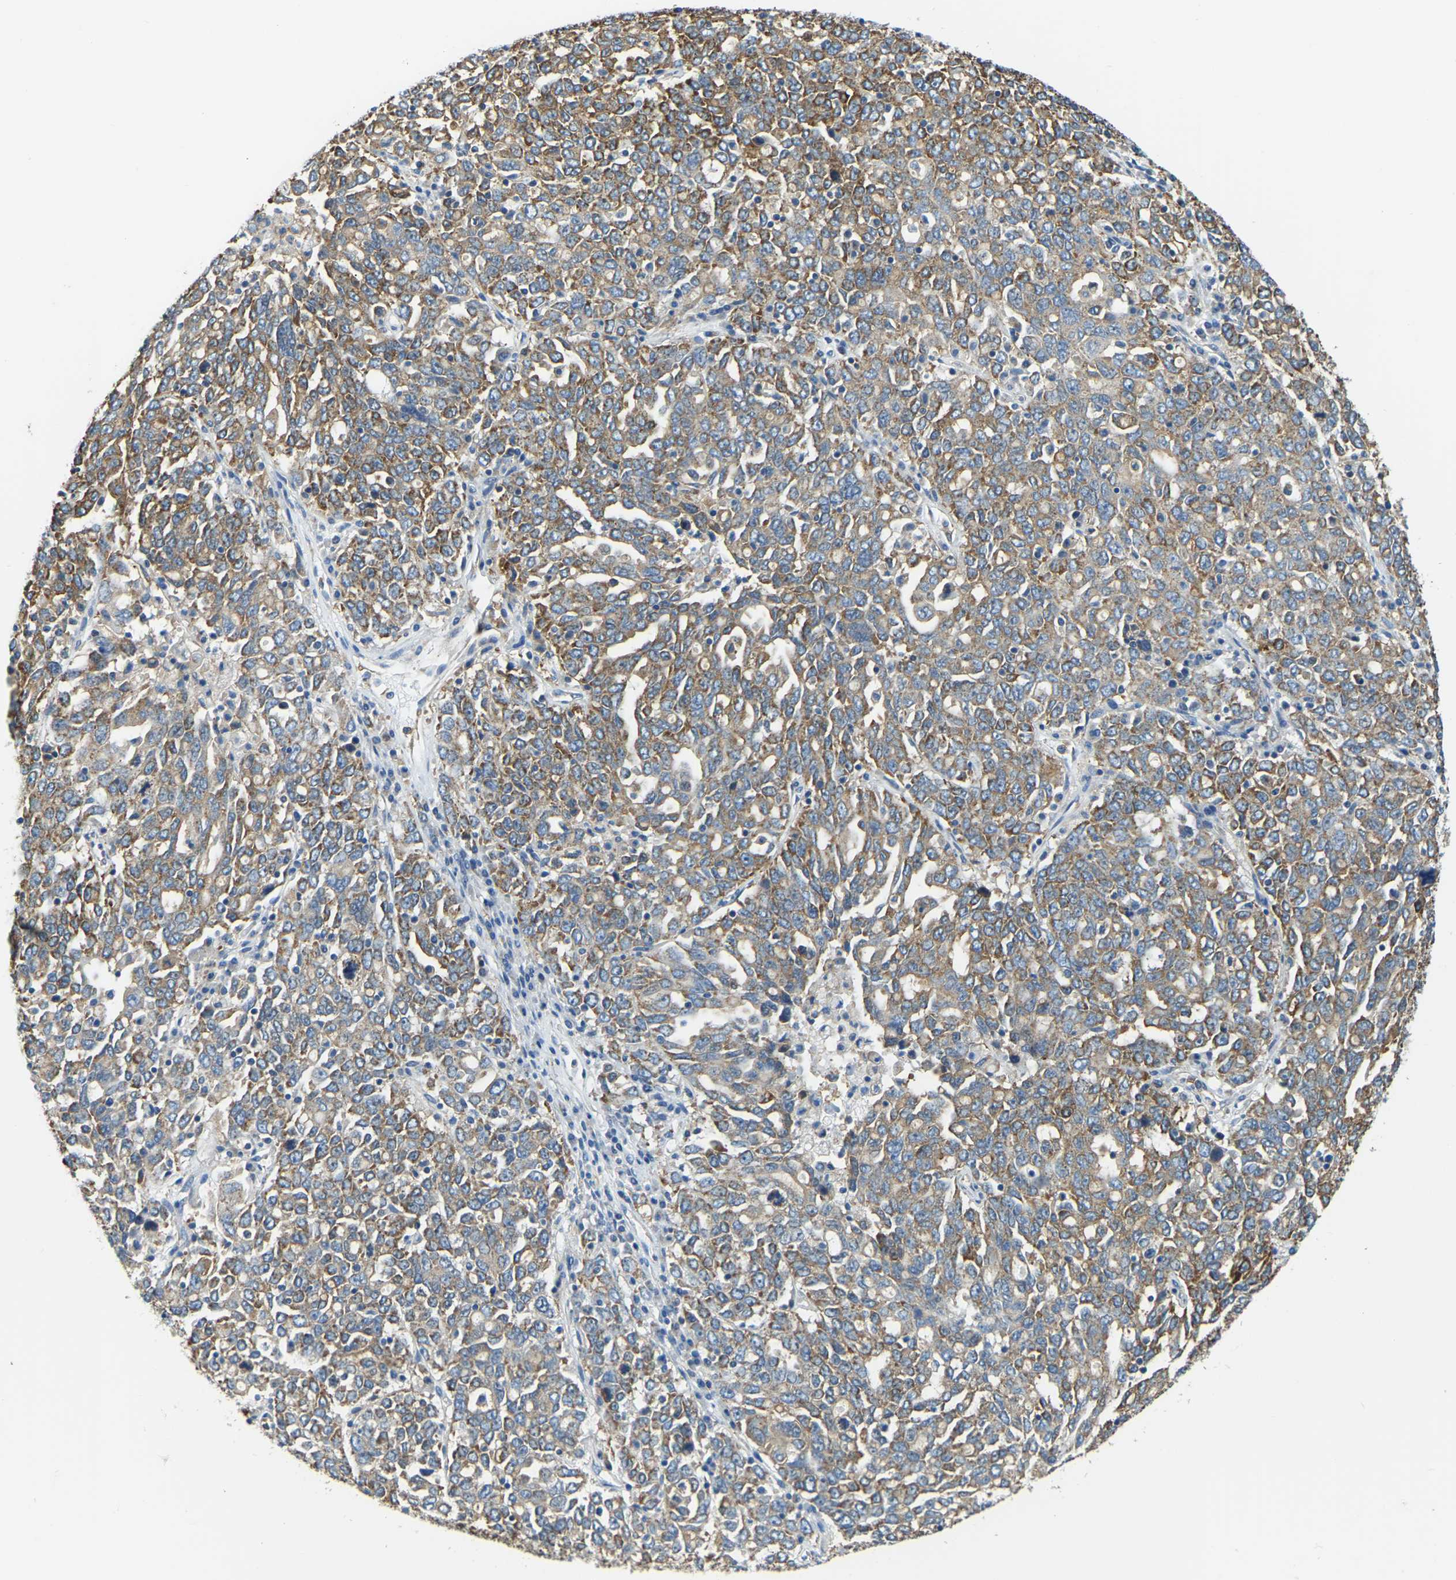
{"staining": {"intensity": "moderate", "quantity": ">75%", "location": "cytoplasmic/membranous"}, "tissue": "ovarian cancer", "cell_type": "Tumor cells", "image_type": "cancer", "snomed": [{"axis": "morphology", "description": "Carcinoma, endometroid"}, {"axis": "topography", "description": "Ovary"}], "caption": "A histopathology image showing moderate cytoplasmic/membranous staining in approximately >75% of tumor cells in ovarian cancer (endometroid carcinoma), as visualized by brown immunohistochemical staining.", "gene": "AHNAK", "patient": {"sex": "female", "age": 62}}